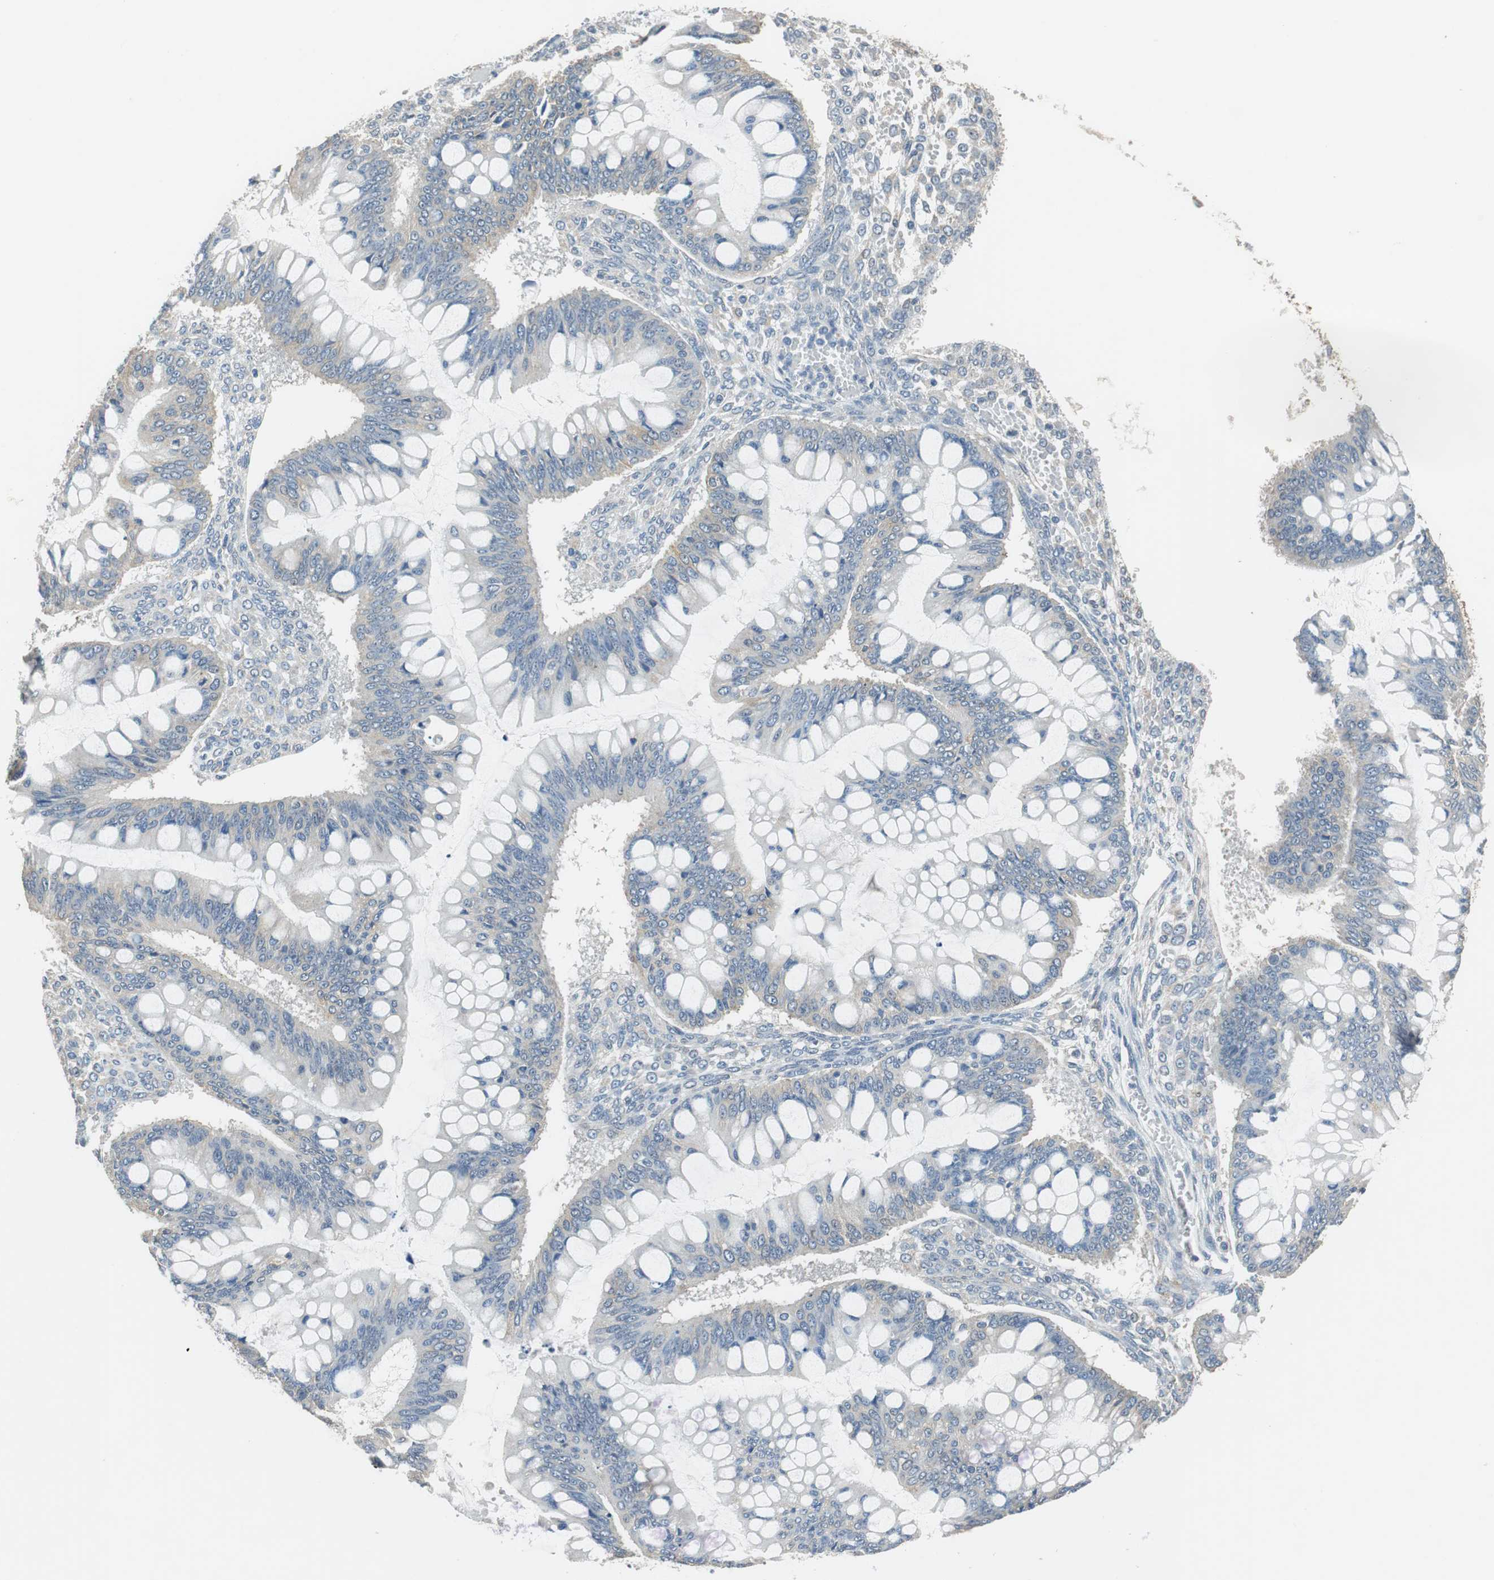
{"staining": {"intensity": "weak", "quantity": "25%-75%", "location": "cytoplasmic/membranous"}, "tissue": "ovarian cancer", "cell_type": "Tumor cells", "image_type": "cancer", "snomed": [{"axis": "morphology", "description": "Cystadenocarcinoma, mucinous, NOS"}, {"axis": "topography", "description": "Ovary"}], "caption": "This image exhibits ovarian cancer stained with immunohistochemistry to label a protein in brown. The cytoplasmic/membranous of tumor cells show weak positivity for the protein. Nuclei are counter-stained blue.", "gene": "ALDH4A1", "patient": {"sex": "female", "age": 73}}